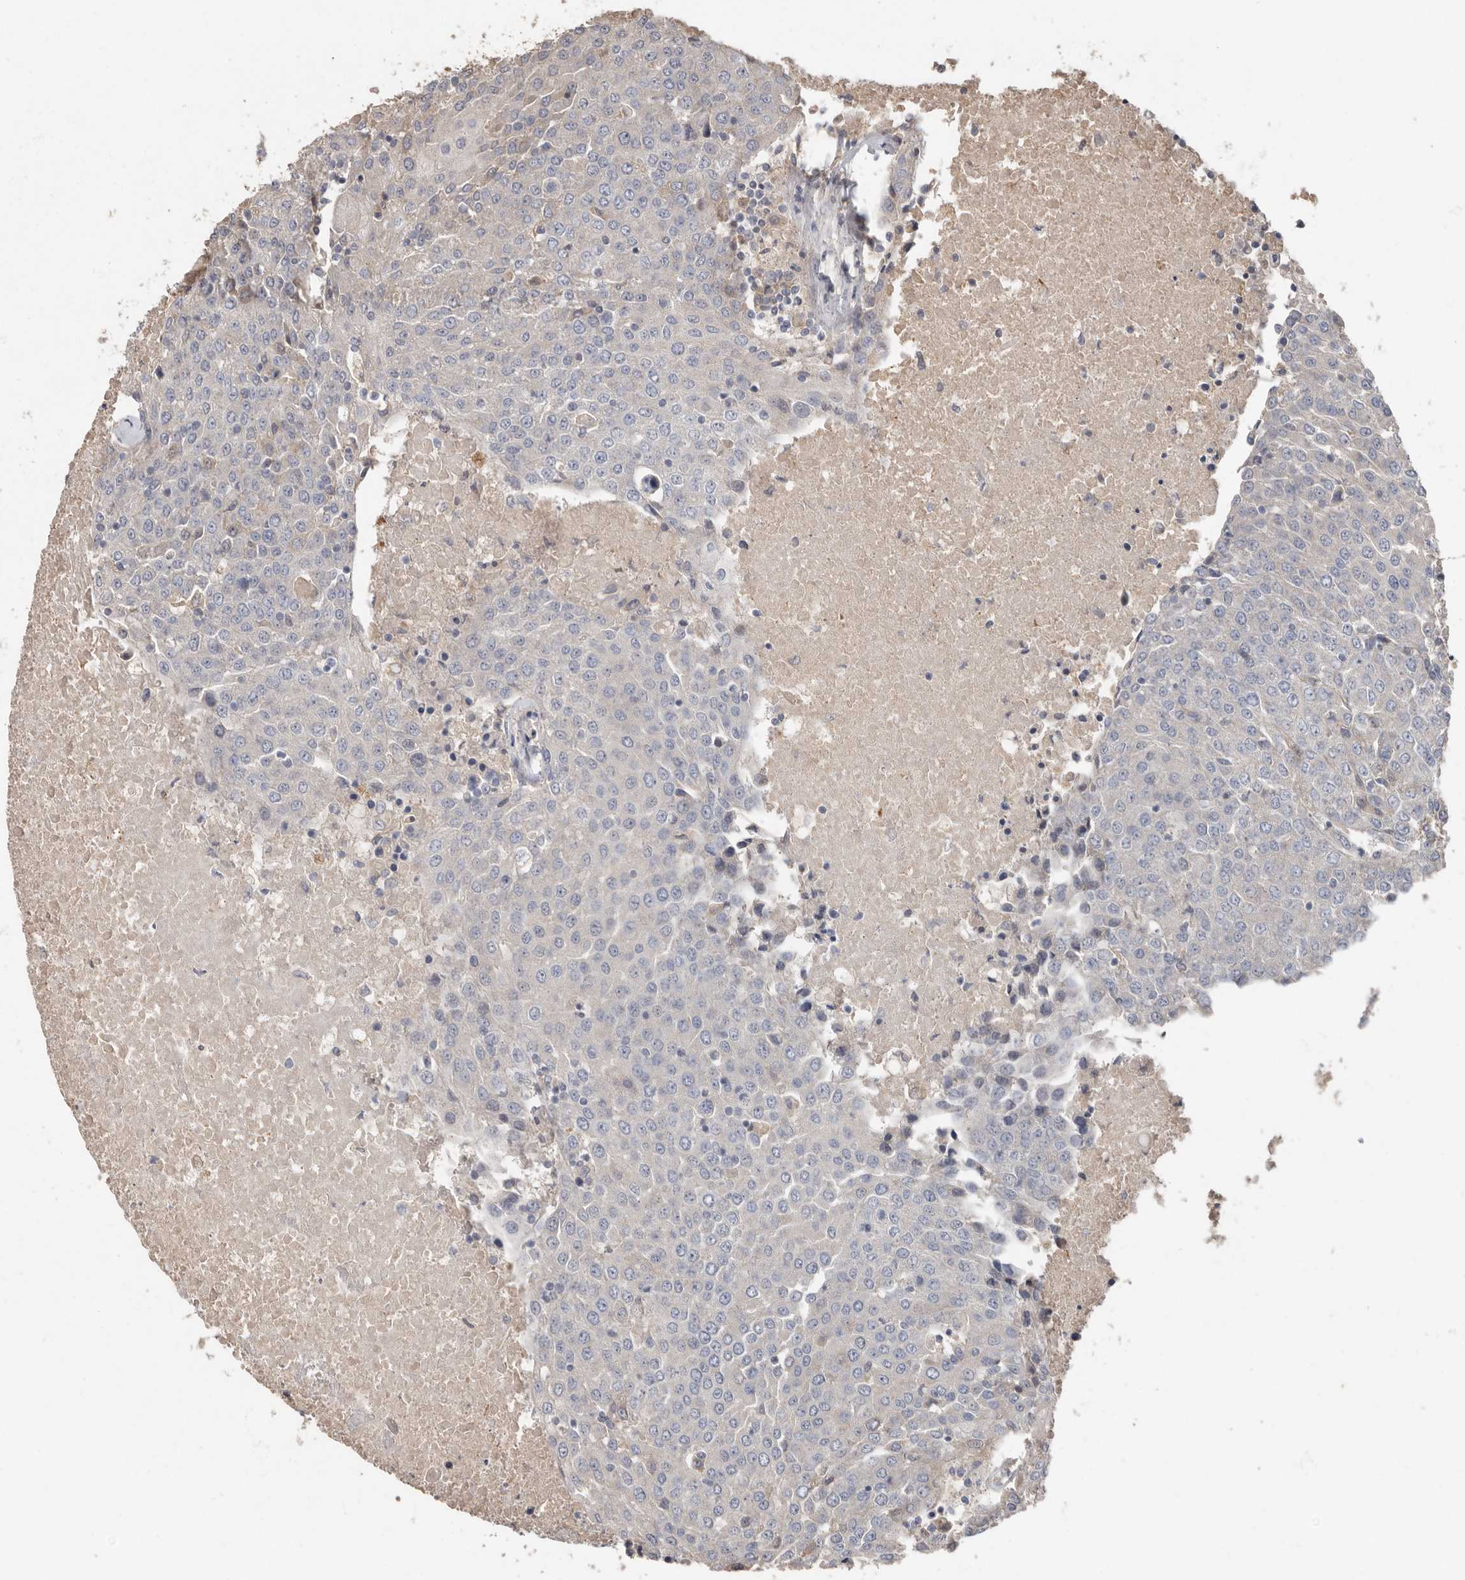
{"staining": {"intensity": "negative", "quantity": "none", "location": "none"}, "tissue": "urothelial cancer", "cell_type": "Tumor cells", "image_type": "cancer", "snomed": [{"axis": "morphology", "description": "Urothelial carcinoma, High grade"}, {"axis": "topography", "description": "Urinary bladder"}], "caption": "IHC of urothelial cancer demonstrates no expression in tumor cells.", "gene": "KIF26B", "patient": {"sex": "female", "age": 85}}